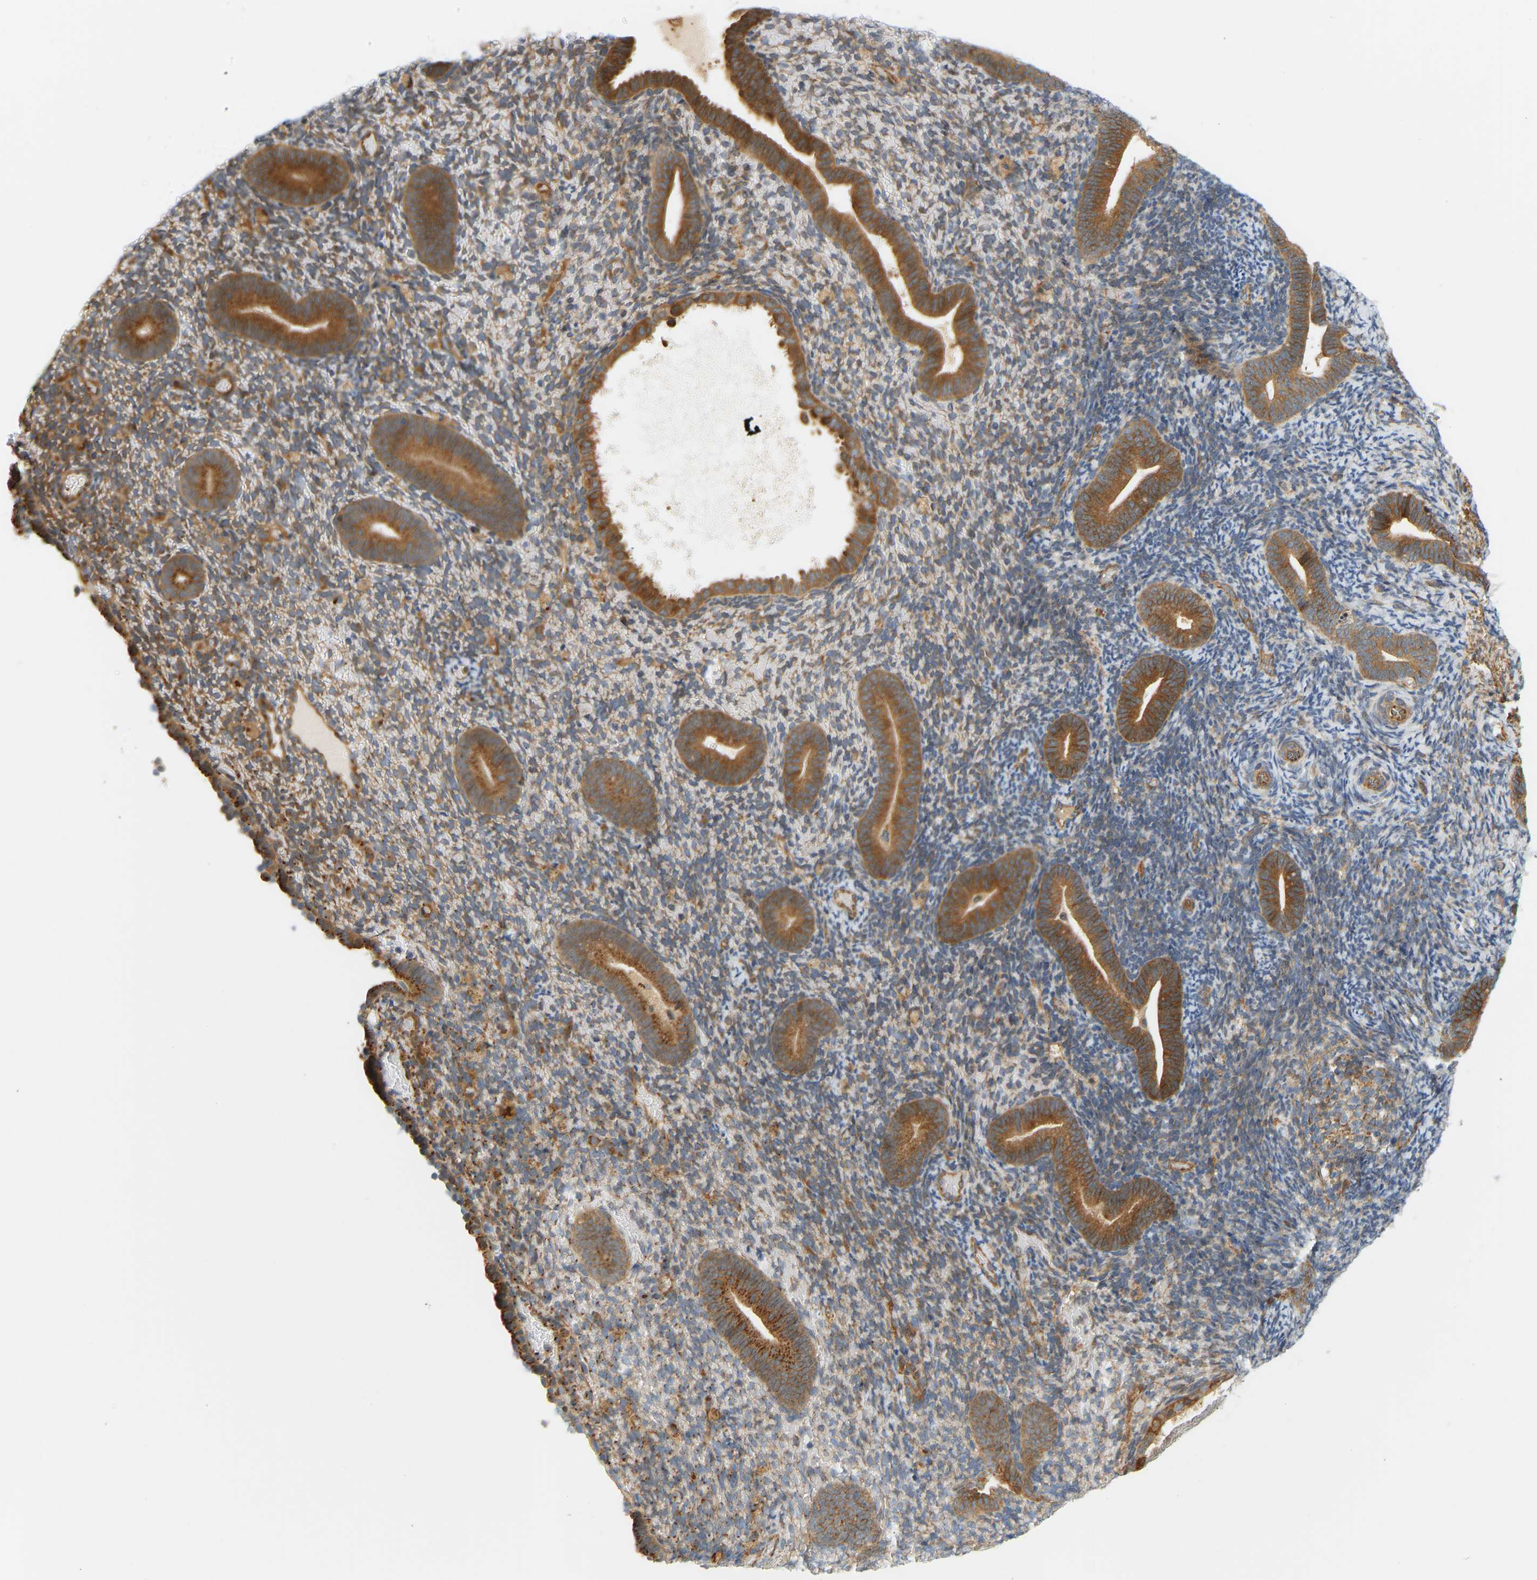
{"staining": {"intensity": "weak", "quantity": "25%-75%", "location": "cytoplasmic/membranous"}, "tissue": "endometrium", "cell_type": "Cells in endometrial stroma", "image_type": "normal", "snomed": [{"axis": "morphology", "description": "Normal tissue, NOS"}, {"axis": "topography", "description": "Endometrium"}], "caption": "Endometrium stained with IHC shows weak cytoplasmic/membranous expression in approximately 25%-75% of cells in endometrial stroma. The protein of interest is shown in brown color, while the nuclei are stained blue.", "gene": "CEP57", "patient": {"sex": "female", "age": 51}}